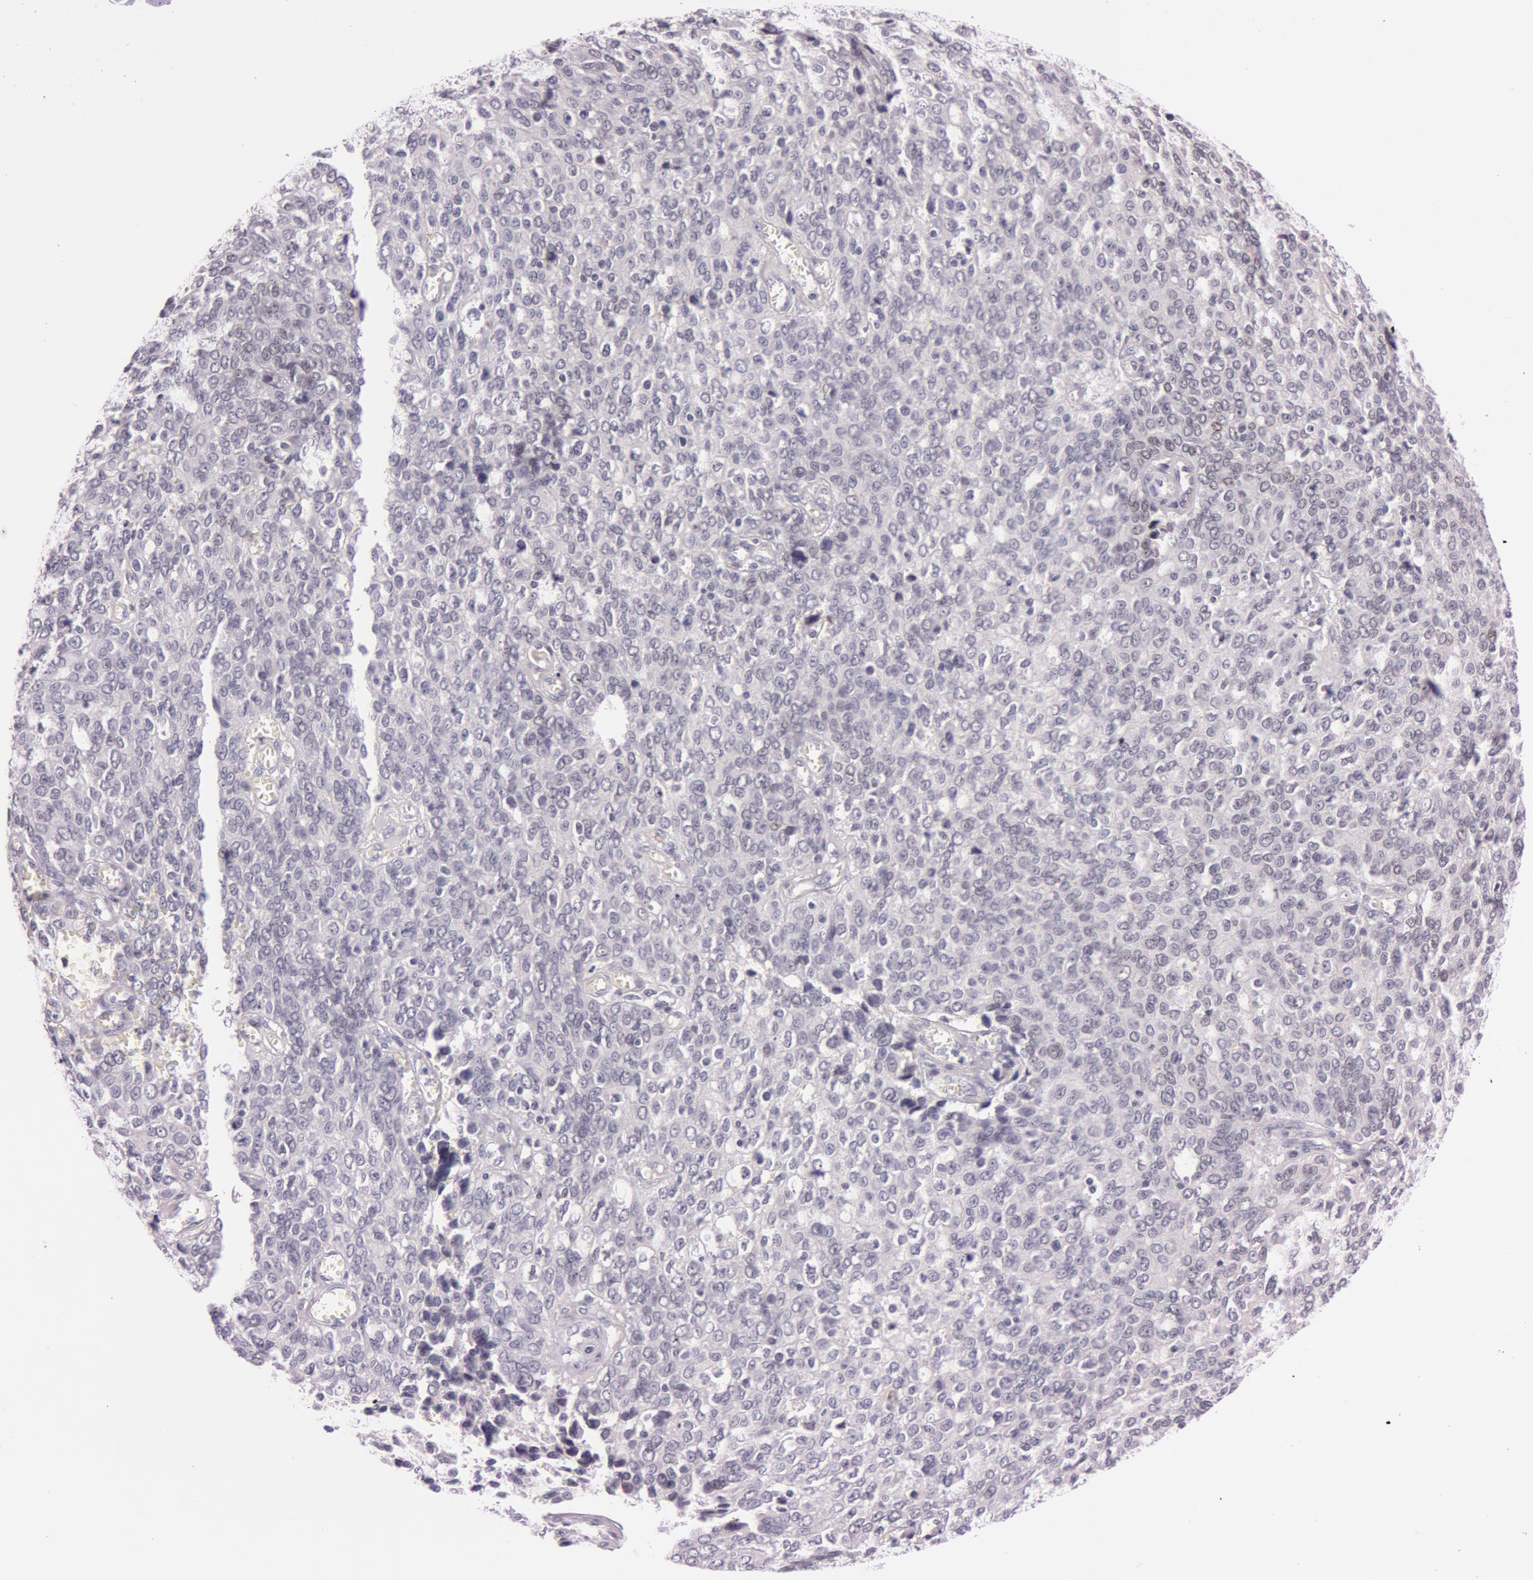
{"staining": {"intensity": "negative", "quantity": "none", "location": "none"}, "tissue": "ovarian cancer", "cell_type": "Tumor cells", "image_type": "cancer", "snomed": [{"axis": "morphology", "description": "Carcinoma, endometroid"}, {"axis": "topography", "description": "Ovary"}], "caption": "Micrograph shows no significant protein staining in tumor cells of ovarian cancer.", "gene": "FBL", "patient": {"sex": "female", "age": 75}}